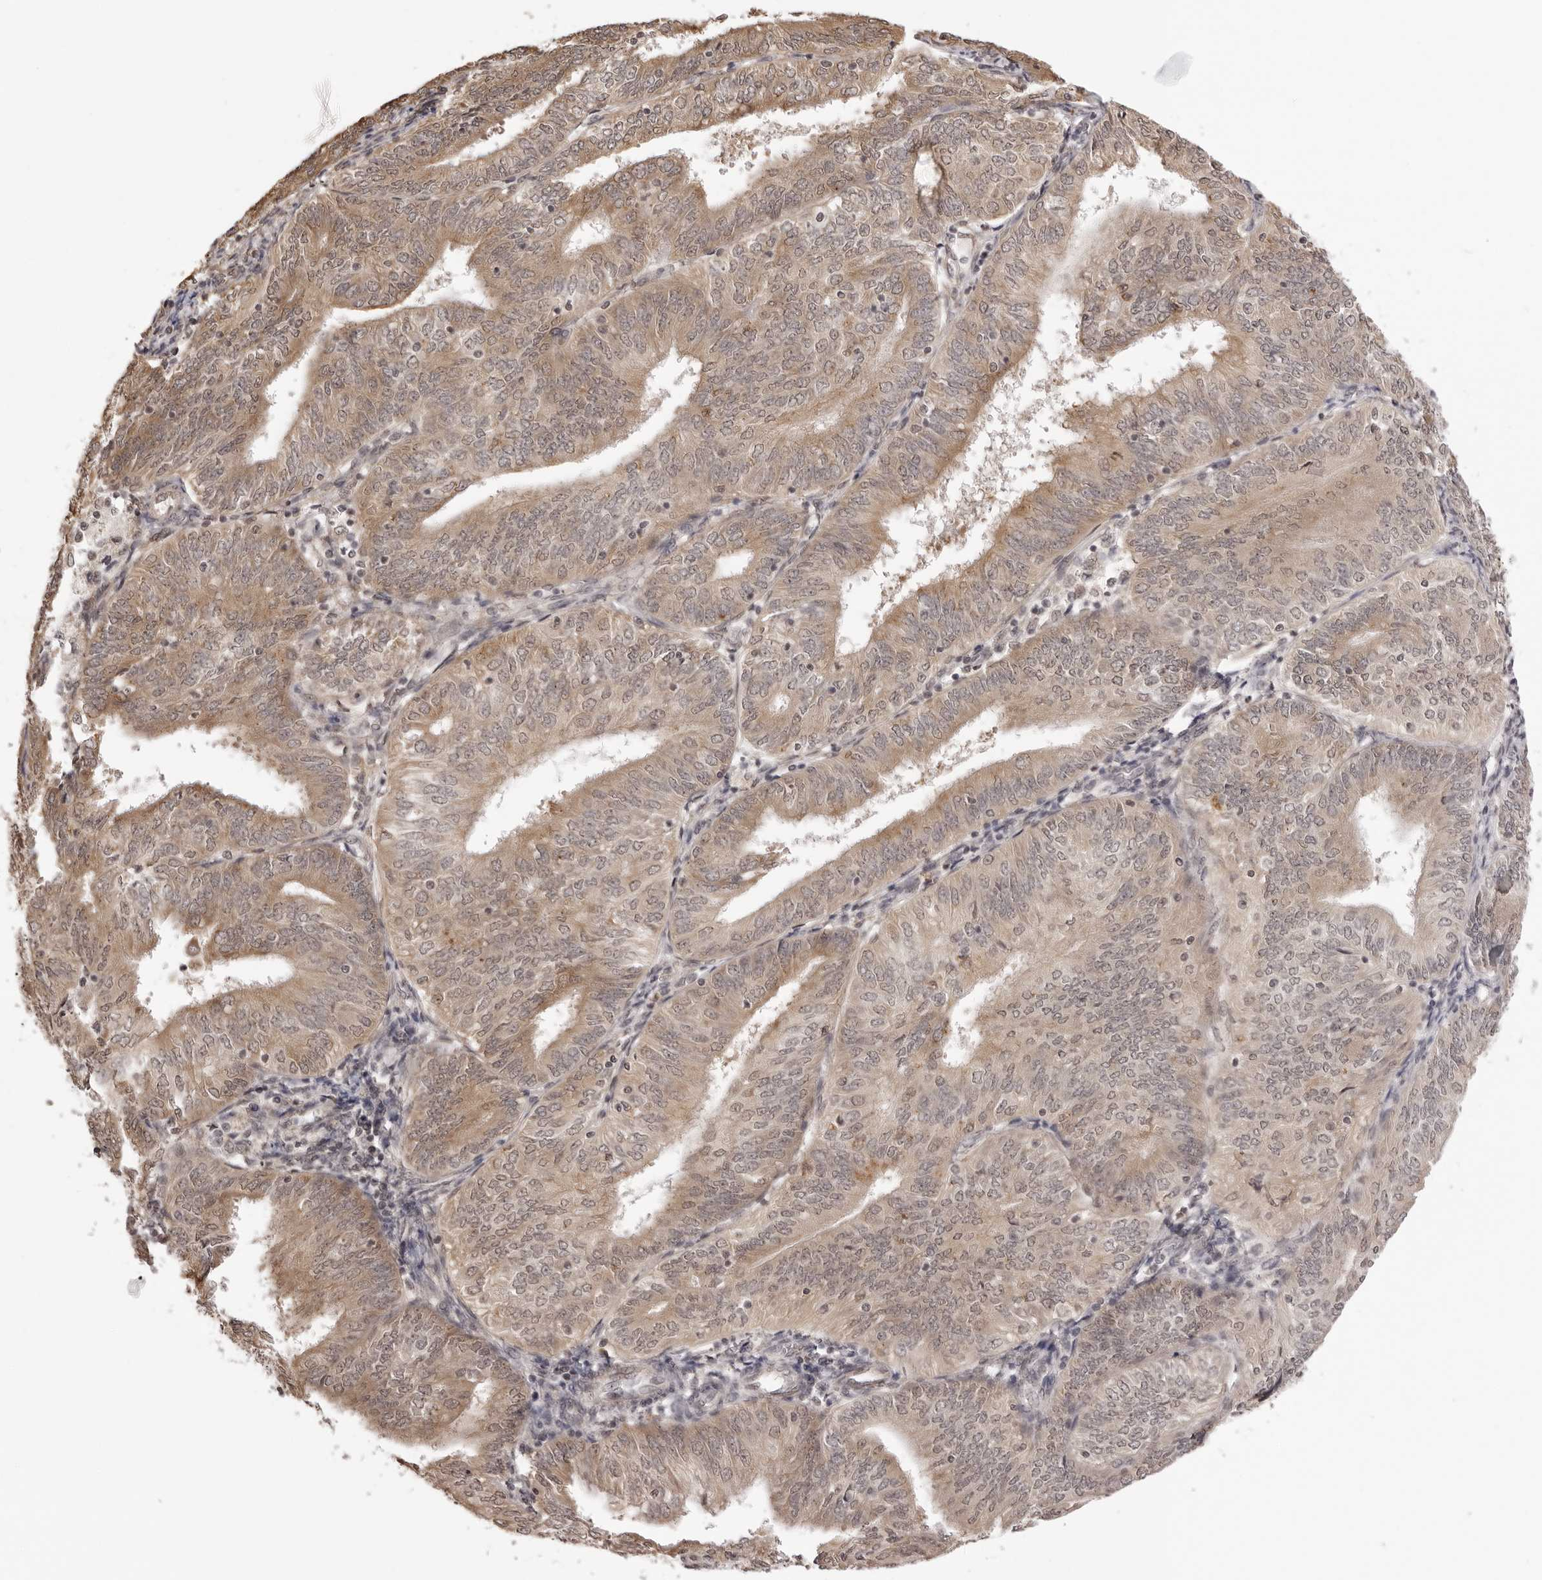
{"staining": {"intensity": "moderate", "quantity": ">75%", "location": "cytoplasmic/membranous,nuclear"}, "tissue": "endometrial cancer", "cell_type": "Tumor cells", "image_type": "cancer", "snomed": [{"axis": "morphology", "description": "Adenocarcinoma, NOS"}, {"axis": "topography", "description": "Endometrium"}], "caption": "IHC image of endometrial cancer stained for a protein (brown), which displays medium levels of moderate cytoplasmic/membranous and nuclear positivity in about >75% of tumor cells.", "gene": "ZC3H11A", "patient": {"sex": "female", "age": 58}}